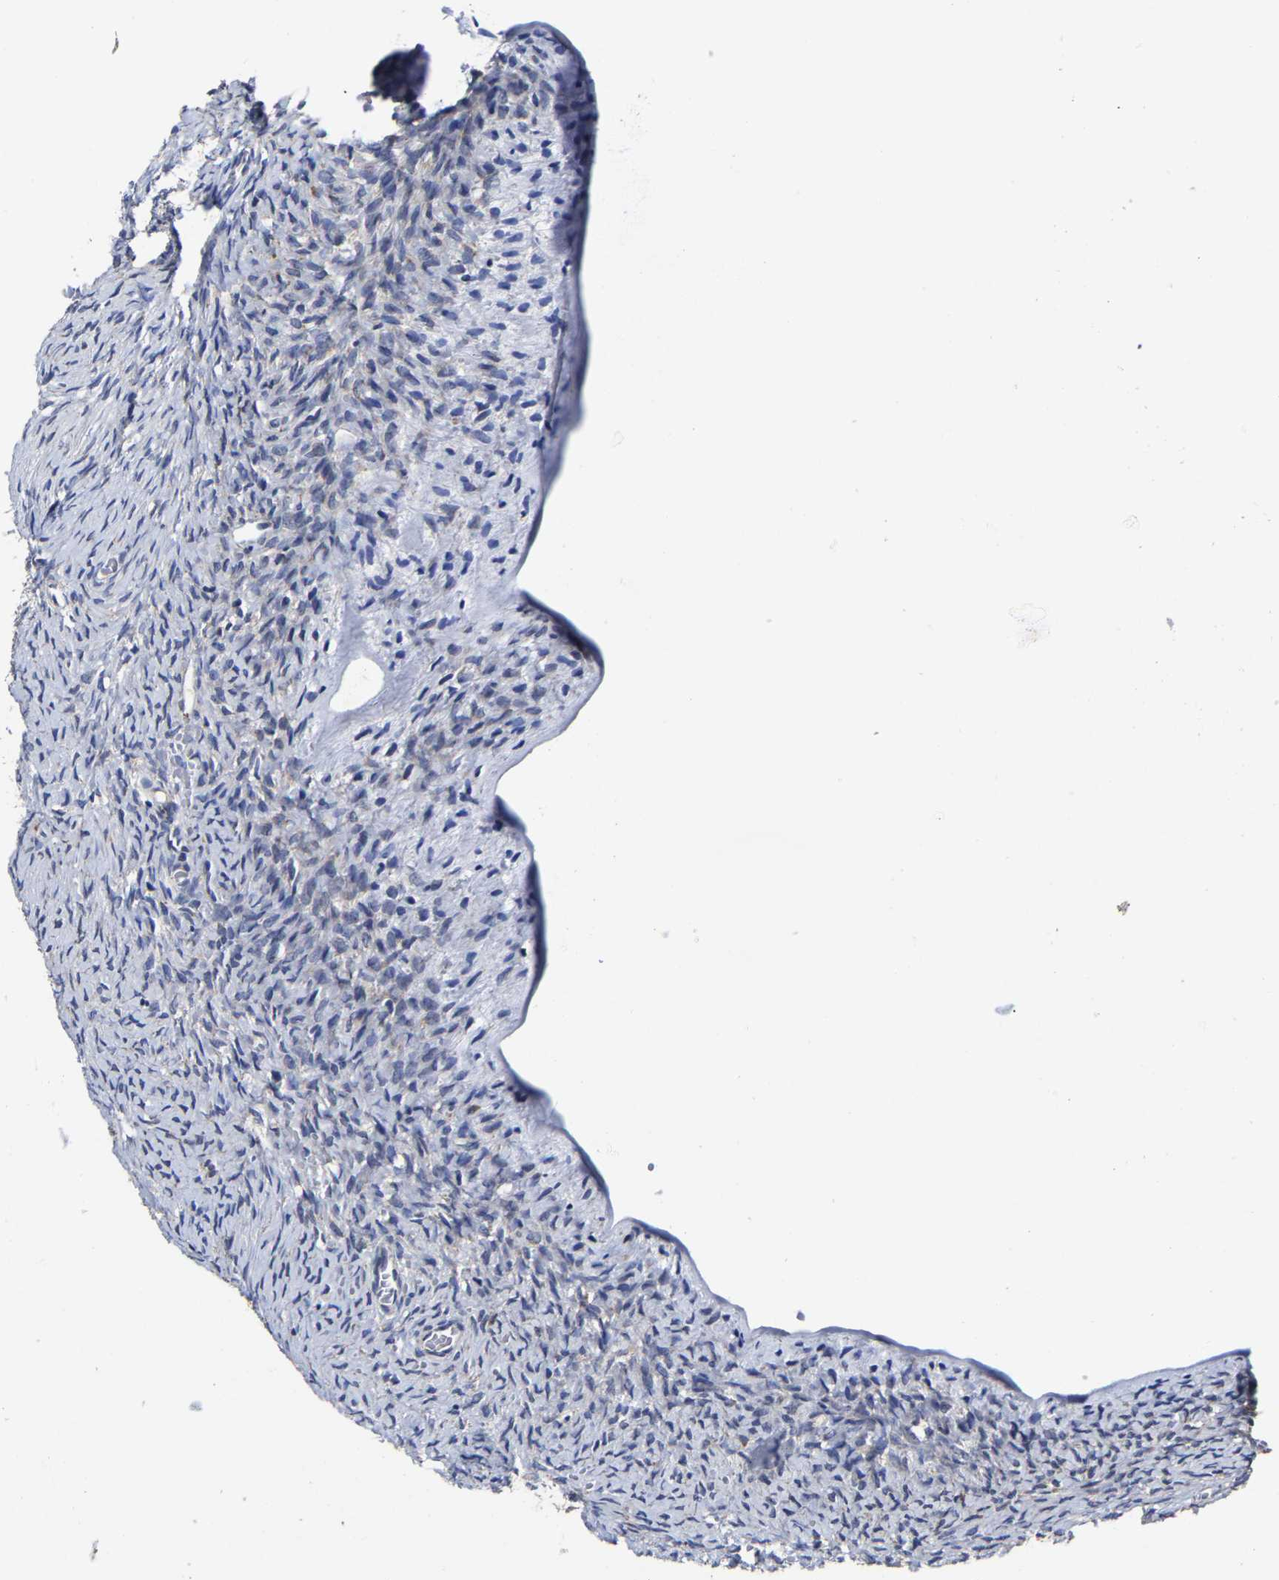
{"staining": {"intensity": "negative", "quantity": "none", "location": "none"}, "tissue": "ovary", "cell_type": "Ovarian stroma cells", "image_type": "normal", "snomed": [{"axis": "morphology", "description": "Normal tissue, NOS"}, {"axis": "topography", "description": "Ovary"}], "caption": "The histopathology image exhibits no staining of ovarian stroma cells in benign ovary.", "gene": "AASS", "patient": {"sex": "female", "age": 27}}